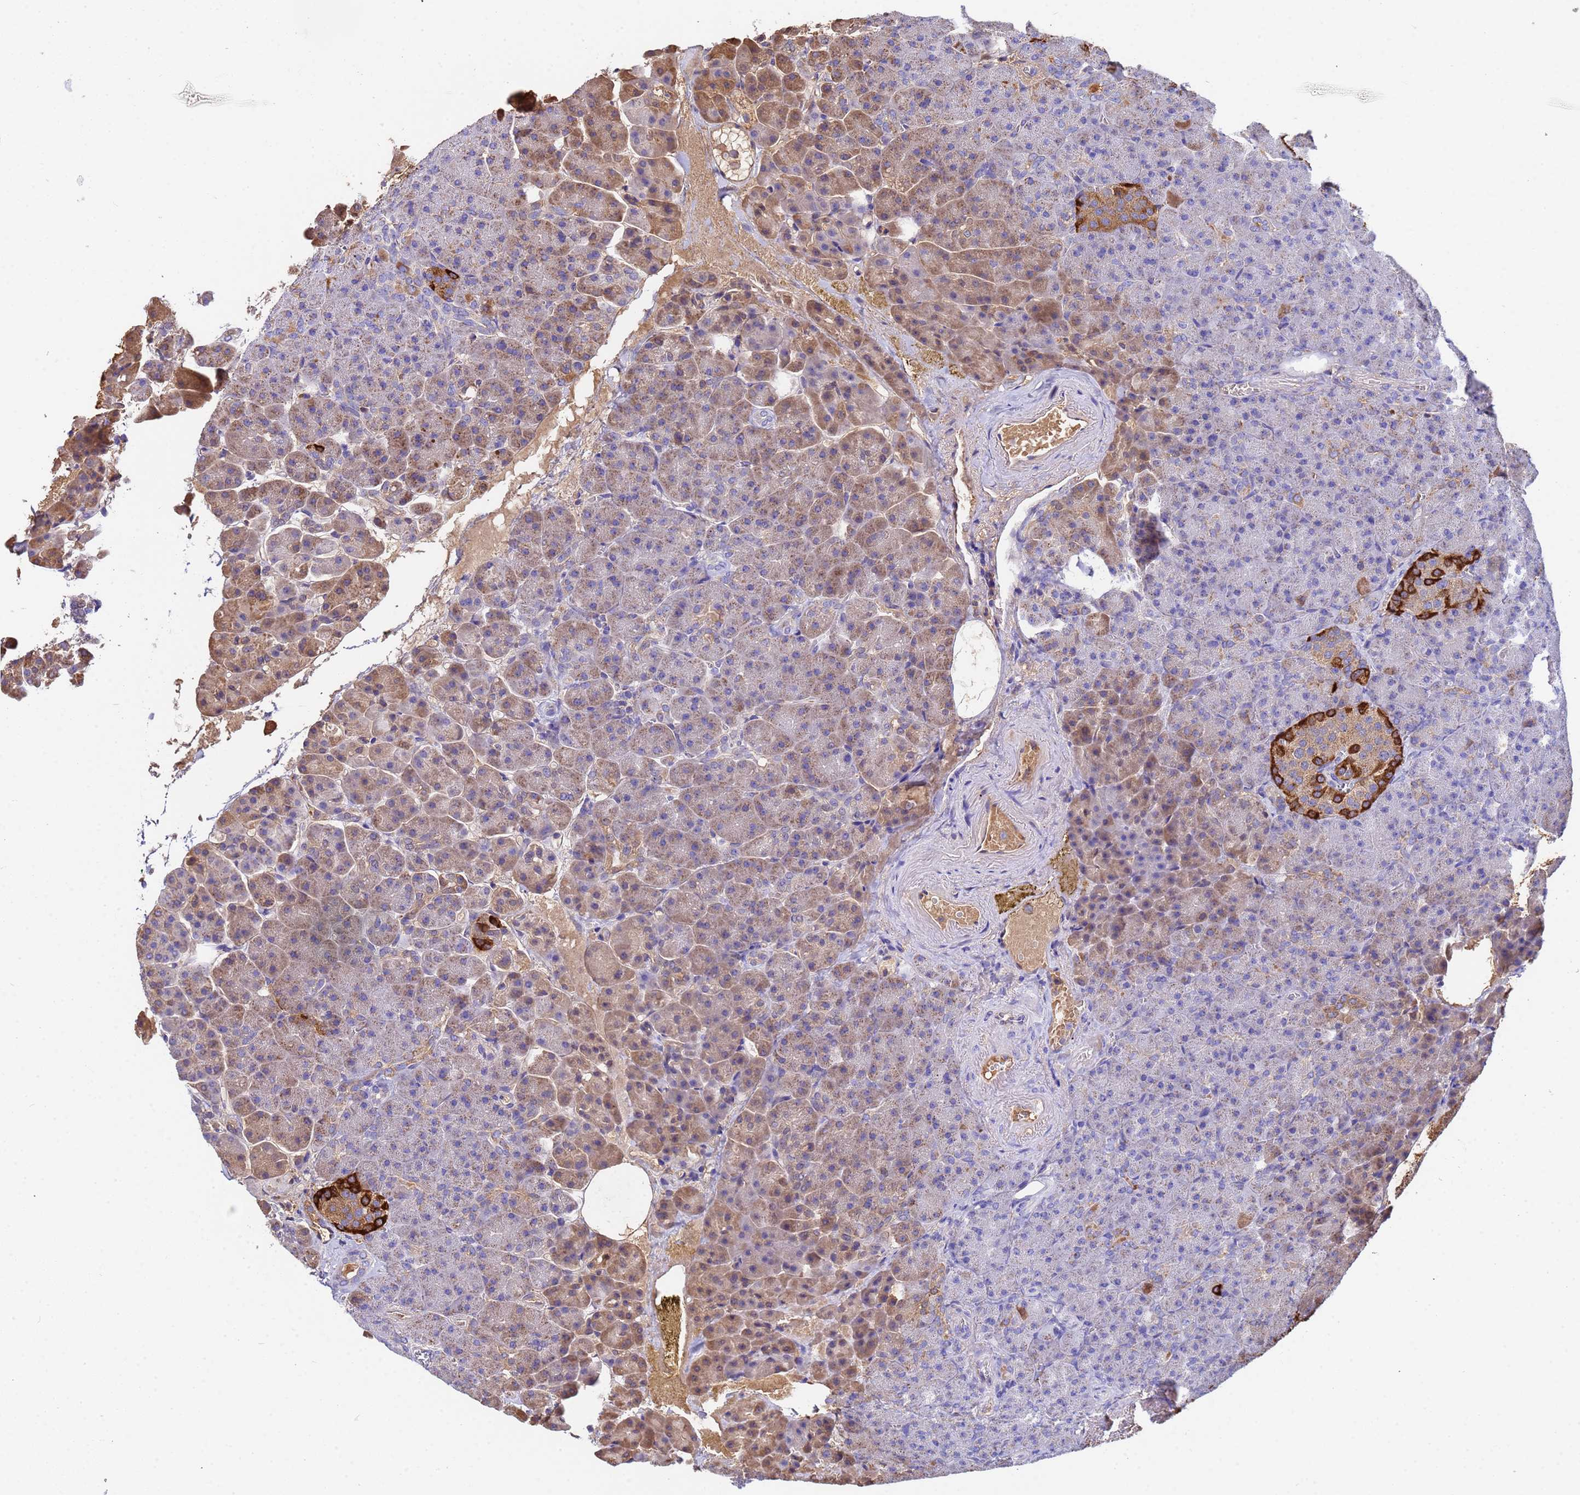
{"staining": {"intensity": "moderate", "quantity": "25%-75%", "location": "cytoplasmic/membranous"}, "tissue": "pancreas", "cell_type": "Exocrine glandular cells", "image_type": "normal", "snomed": [{"axis": "morphology", "description": "Normal tissue, NOS"}, {"axis": "topography", "description": "Pancreas"}], "caption": "High-power microscopy captured an immunohistochemistry (IHC) histopathology image of benign pancreas, revealing moderate cytoplasmic/membranous expression in approximately 25%-75% of exocrine glandular cells. The staining was performed using DAB to visualize the protein expression in brown, while the nuclei were stained in blue with hematoxylin (Magnification: 20x).", "gene": "GLUD1", "patient": {"sex": "female", "age": 74}}